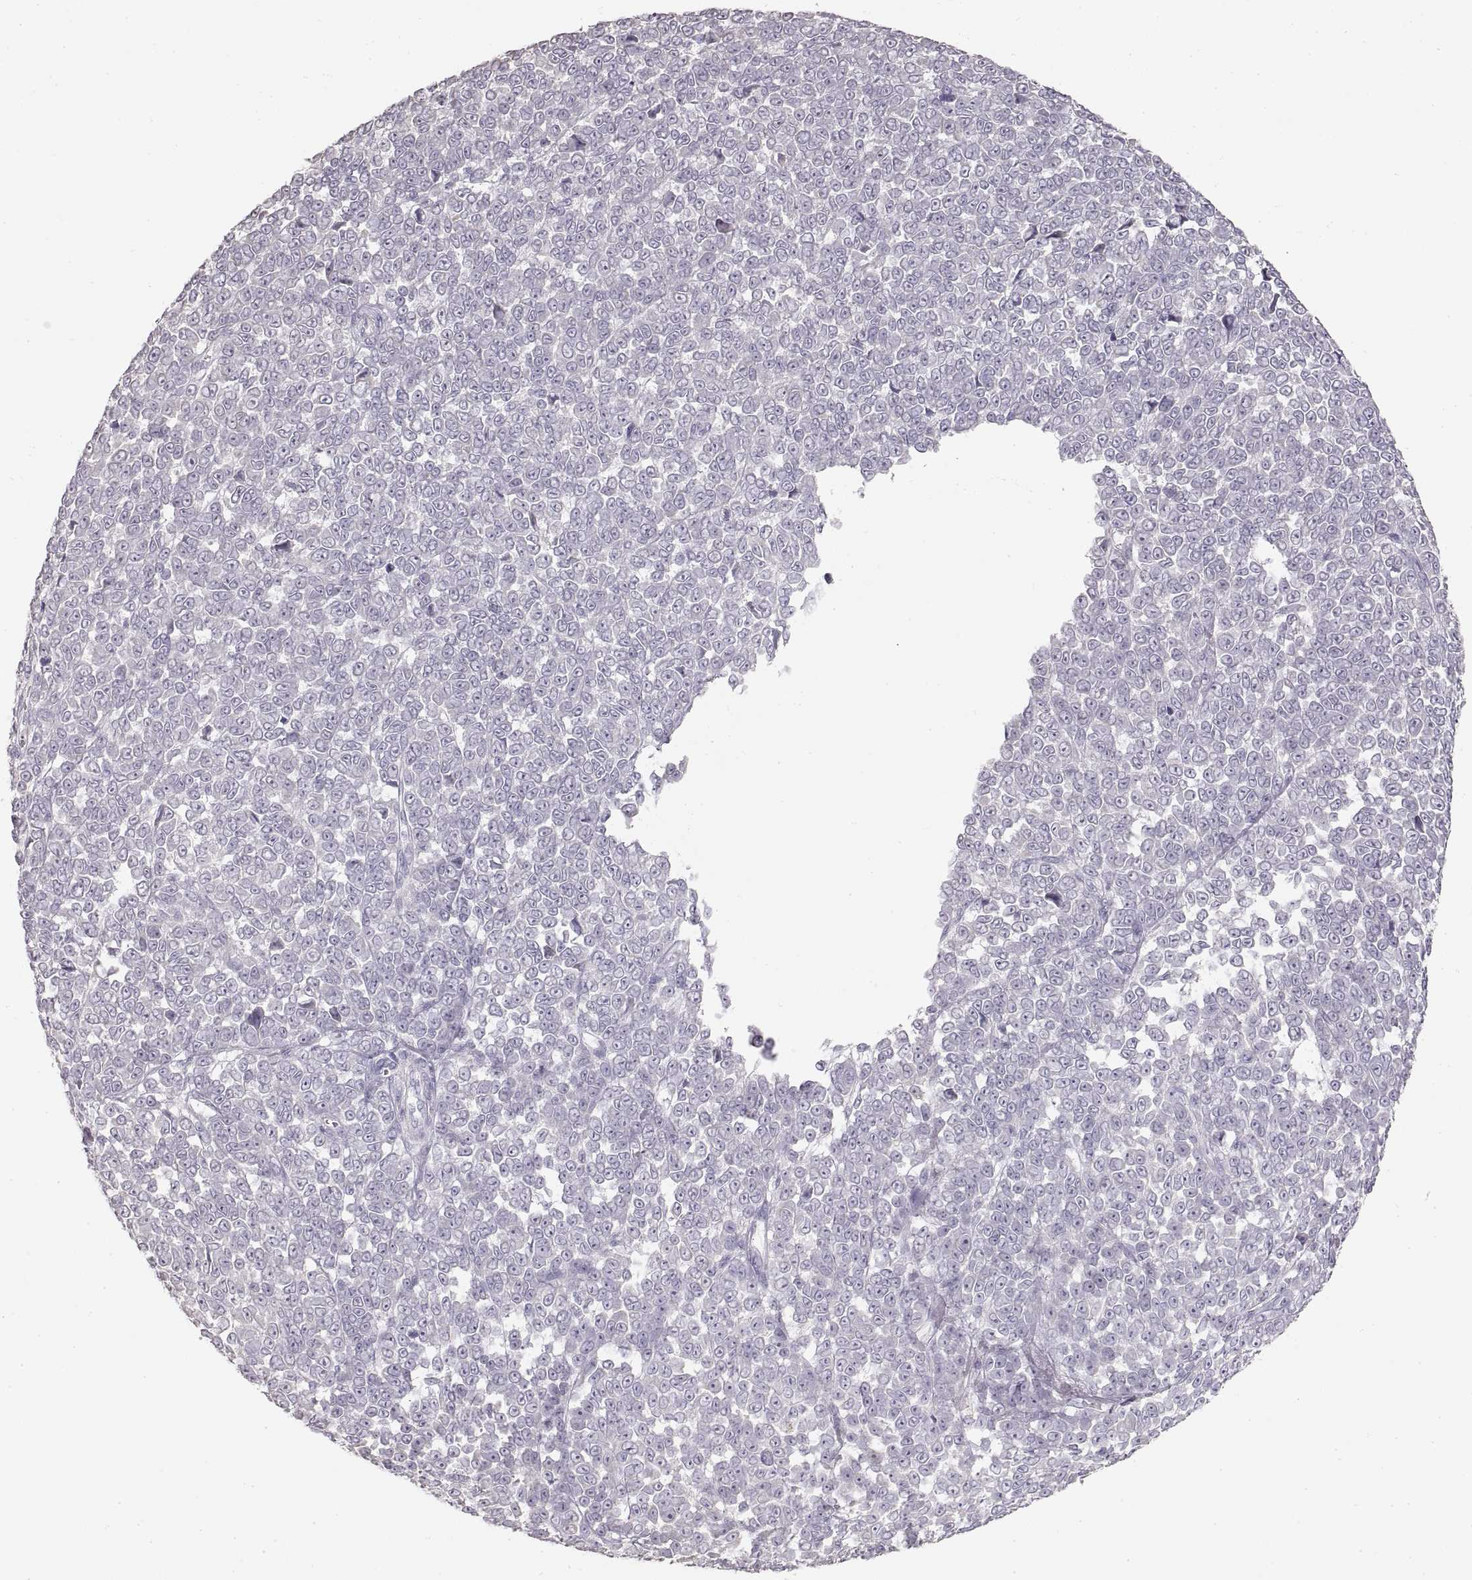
{"staining": {"intensity": "negative", "quantity": "none", "location": "none"}, "tissue": "melanoma", "cell_type": "Tumor cells", "image_type": "cancer", "snomed": [{"axis": "morphology", "description": "Malignant melanoma, NOS"}, {"axis": "topography", "description": "Skin"}], "caption": "The immunohistochemistry histopathology image has no significant expression in tumor cells of melanoma tissue. (DAB immunohistochemistry (IHC), high magnification).", "gene": "ZP3", "patient": {"sex": "female", "age": 95}}